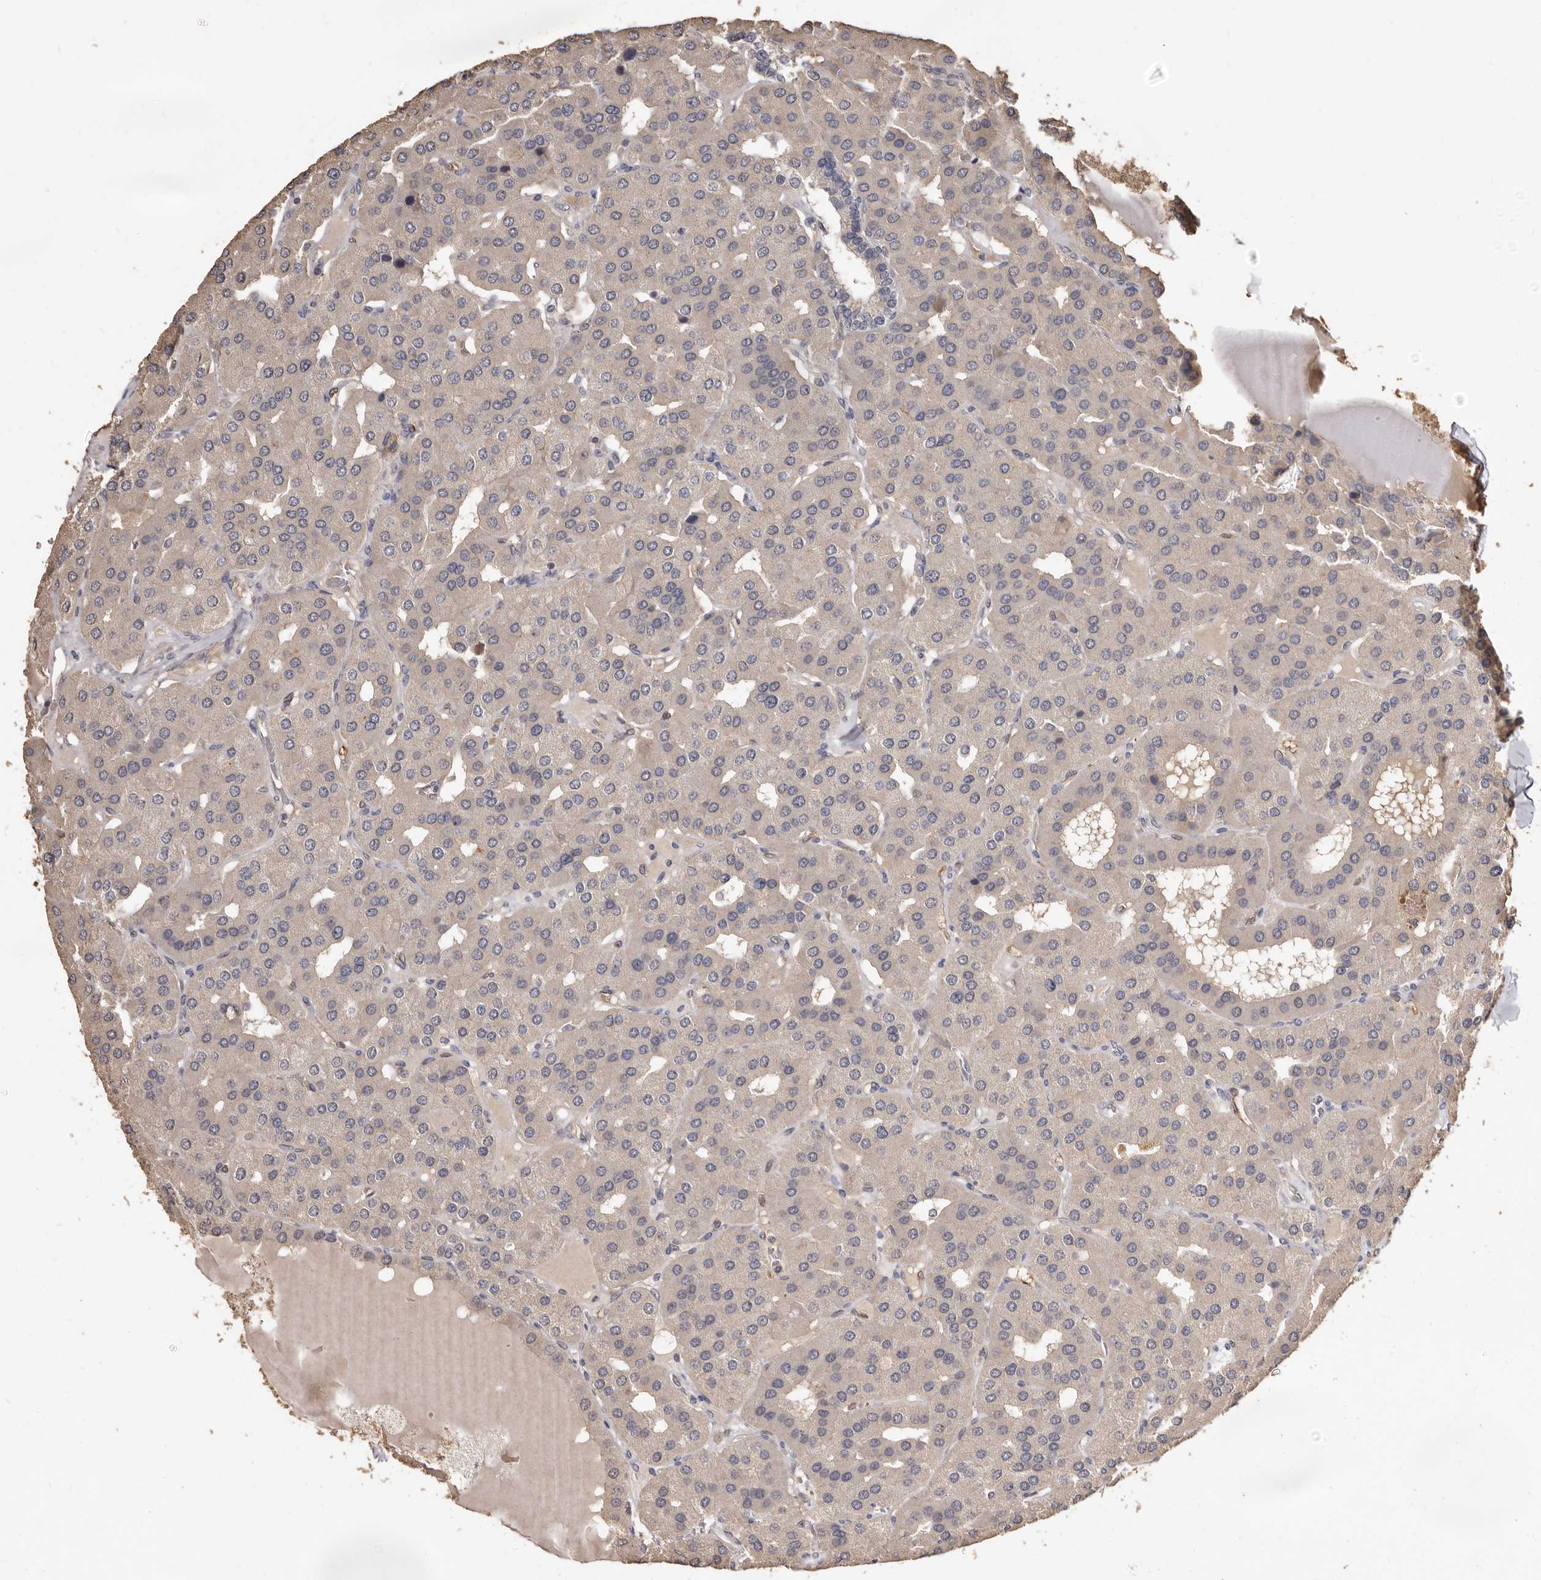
{"staining": {"intensity": "negative", "quantity": "none", "location": "none"}, "tissue": "parathyroid gland", "cell_type": "Glandular cells", "image_type": "normal", "snomed": [{"axis": "morphology", "description": "Normal tissue, NOS"}, {"axis": "morphology", "description": "Adenoma, NOS"}, {"axis": "topography", "description": "Parathyroid gland"}], "caption": "Glandular cells are negative for protein expression in normal human parathyroid gland. (Brightfield microscopy of DAB immunohistochemistry (IHC) at high magnification).", "gene": "INAVA", "patient": {"sex": "female", "age": 86}}